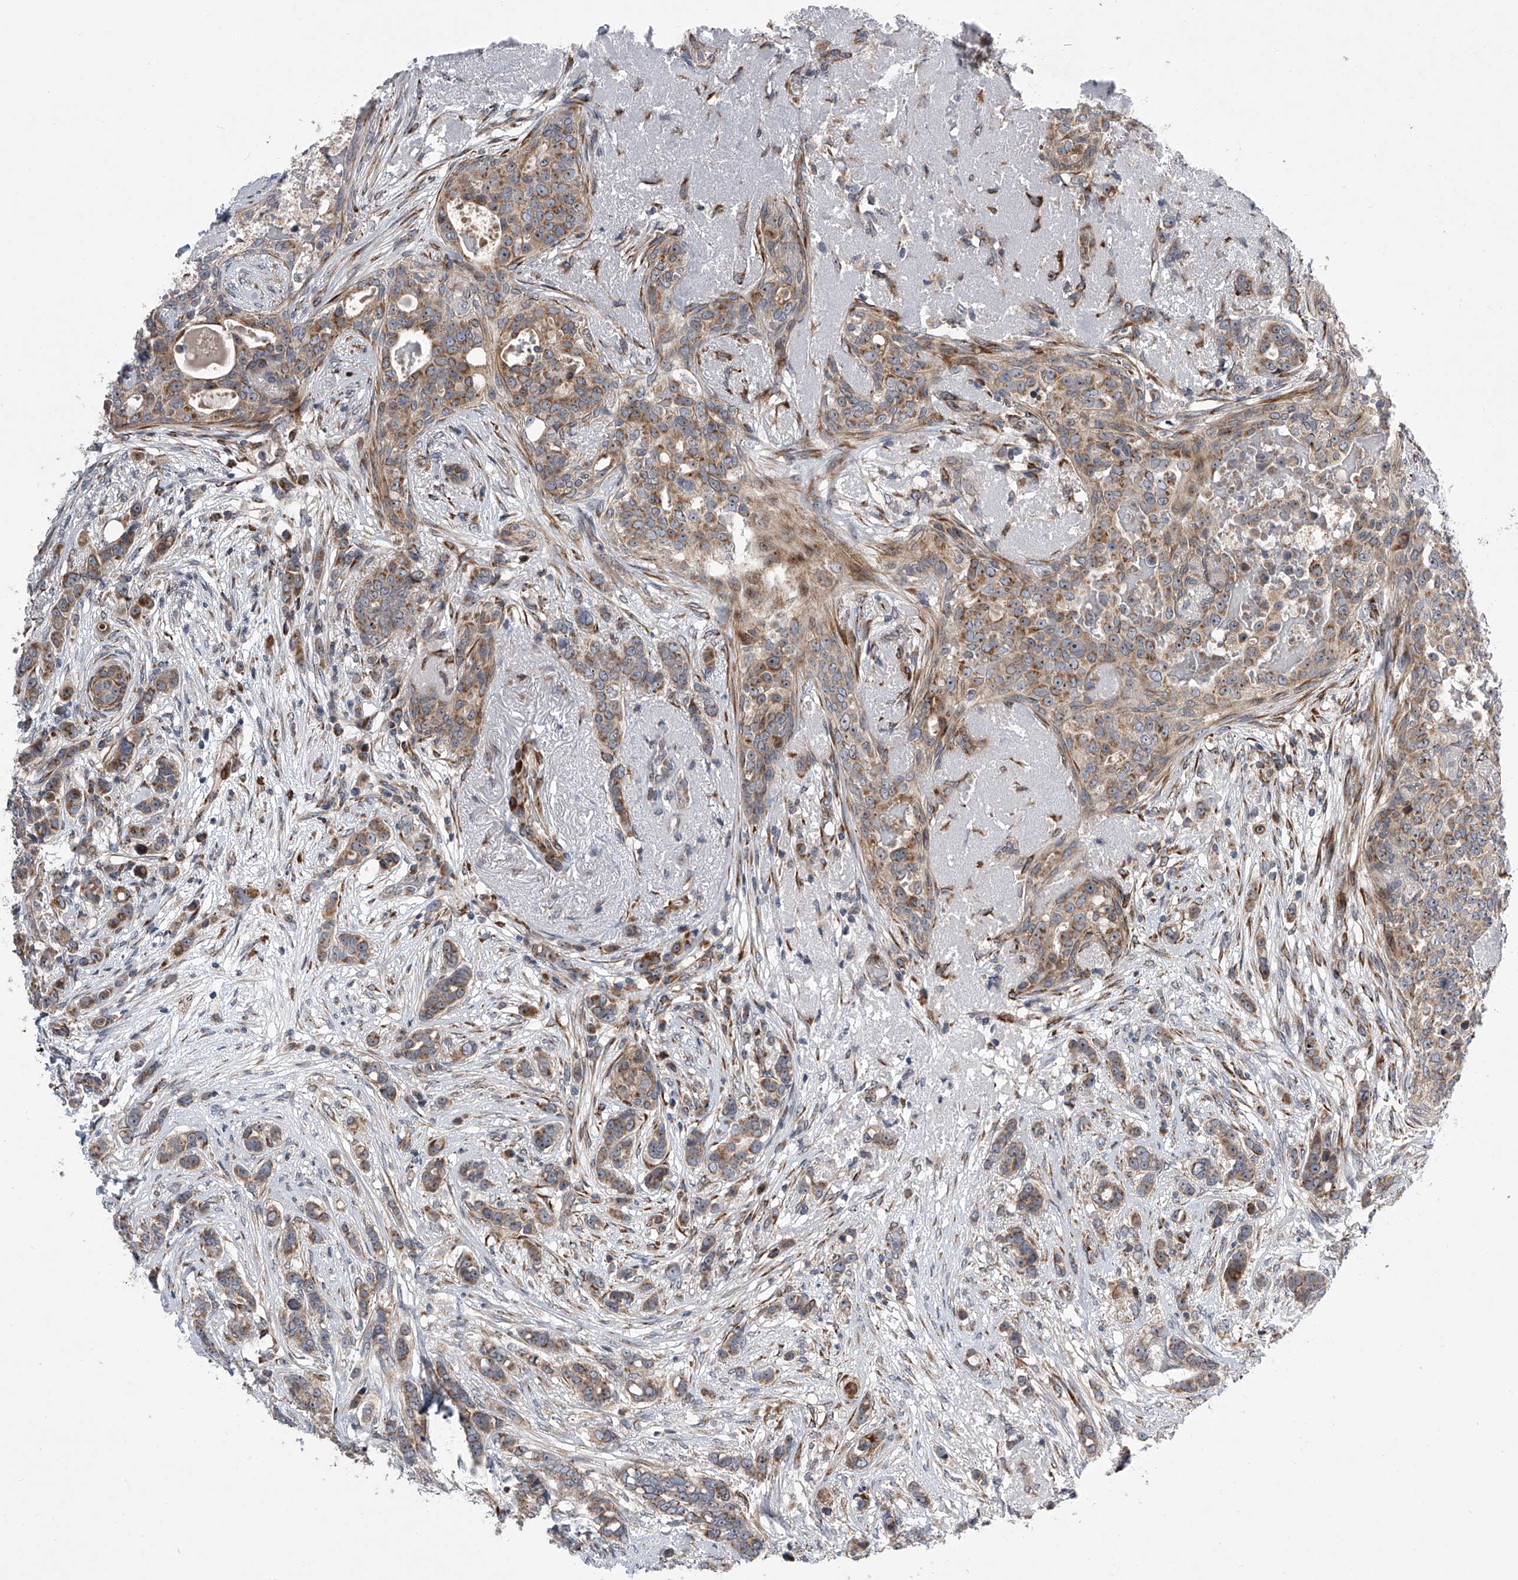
{"staining": {"intensity": "moderate", "quantity": ">75%", "location": "cytoplasmic/membranous"}, "tissue": "breast cancer", "cell_type": "Tumor cells", "image_type": "cancer", "snomed": [{"axis": "morphology", "description": "Lobular carcinoma"}, {"axis": "topography", "description": "Breast"}], "caption": "Immunohistochemistry histopathology image of lobular carcinoma (breast) stained for a protein (brown), which reveals medium levels of moderate cytoplasmic/membranous positivity in approximately >75% of tumor cells.", "gene": "DLGAP2", "patient": {"sex": "female", "age": 51}}